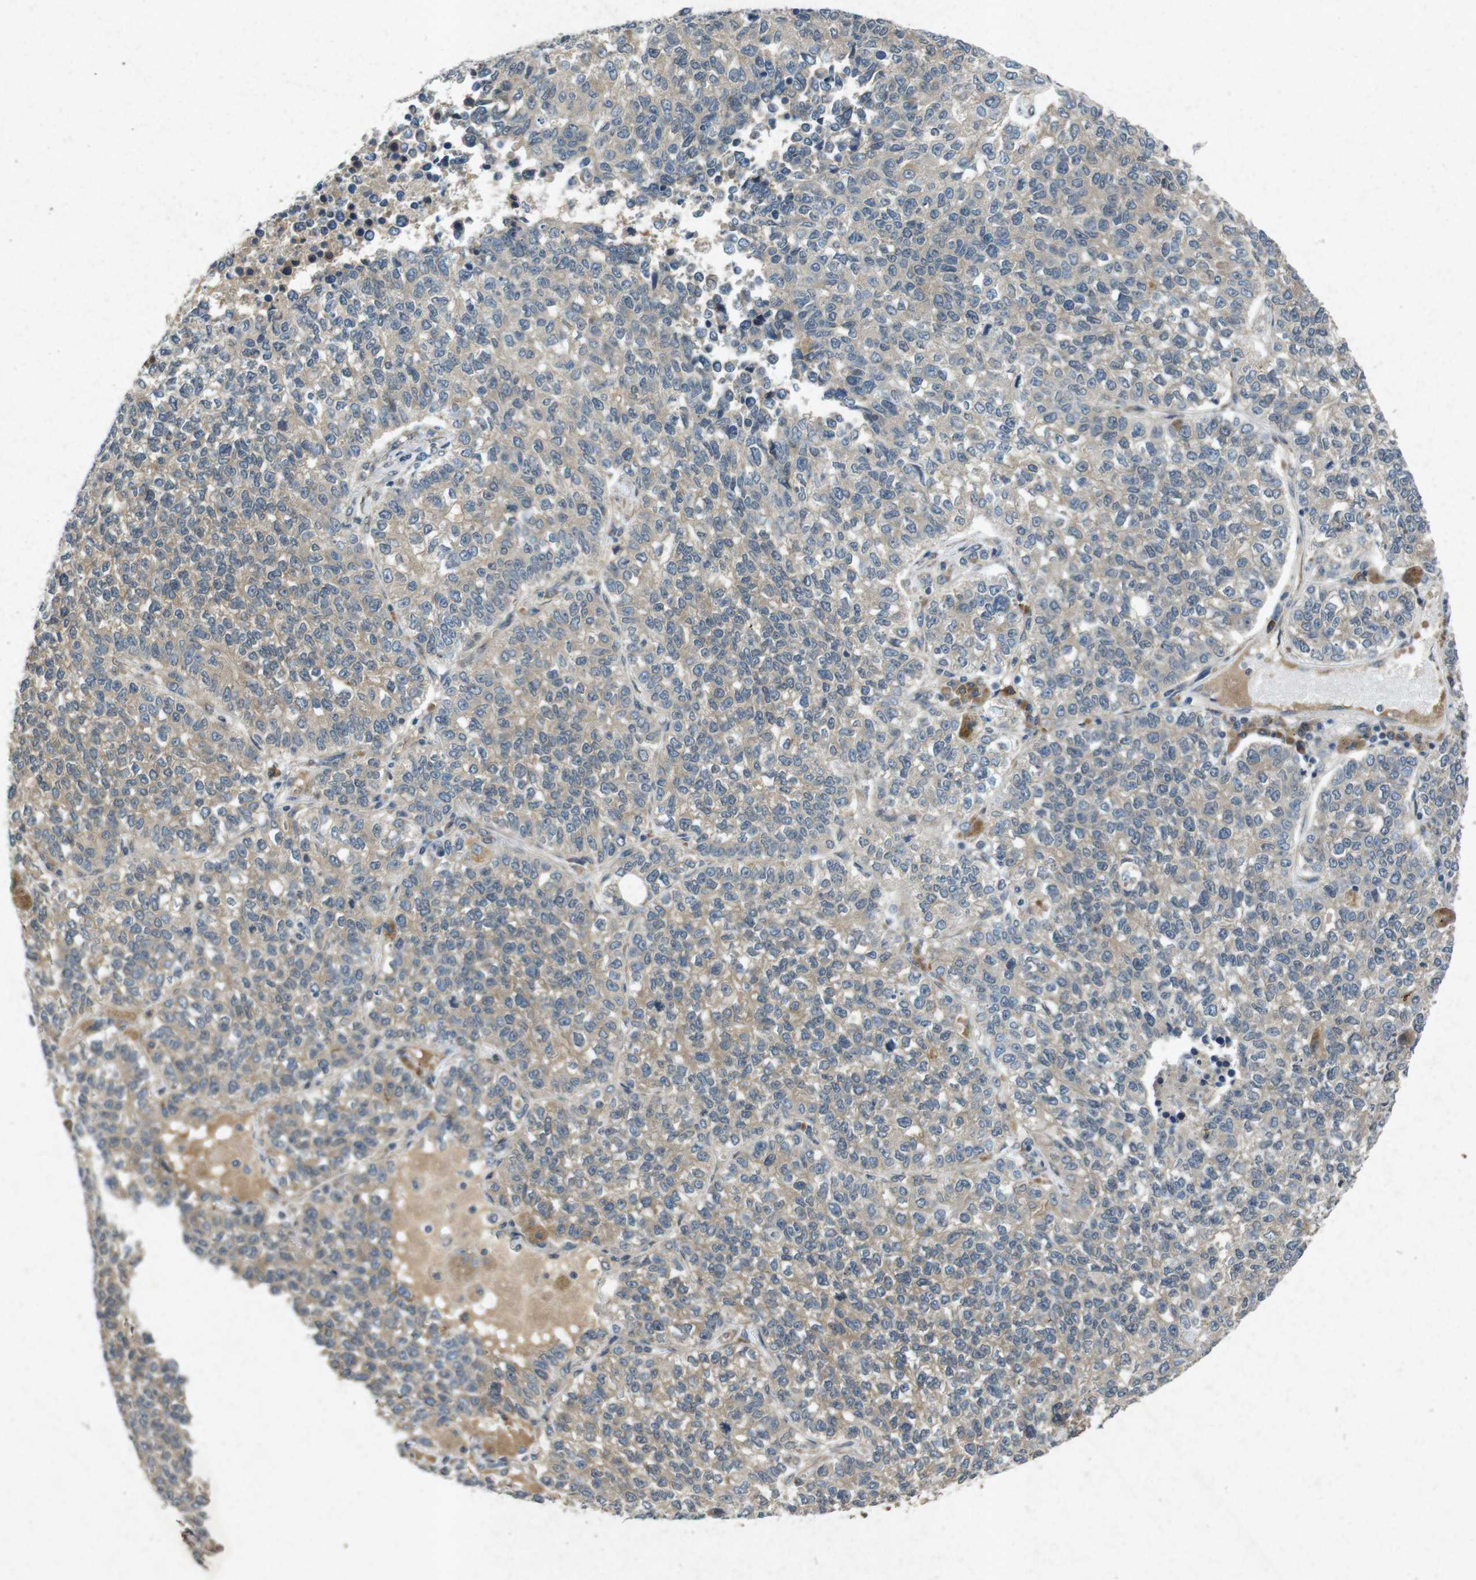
{"staining": {"intensity": "weak", "quantity": ">75%", "location": "cytoplasmic/membranous"}, "tissue": "lung cancer", "cell_type": "Tumor cells", "image_type": "cancer", "snomed": [{"axis": "morphology", "description": "Adenocarcinoma, NOS"}, {"axis": "topography", "description": "Lung"}], "caption": "Tumor cells display low levels of weak cytoplasmic/membranous expression in about >75% of cells in lung adenocarcinoma.", "gene": "FLCN", "patient": {"sex": "male", "age": 49}}